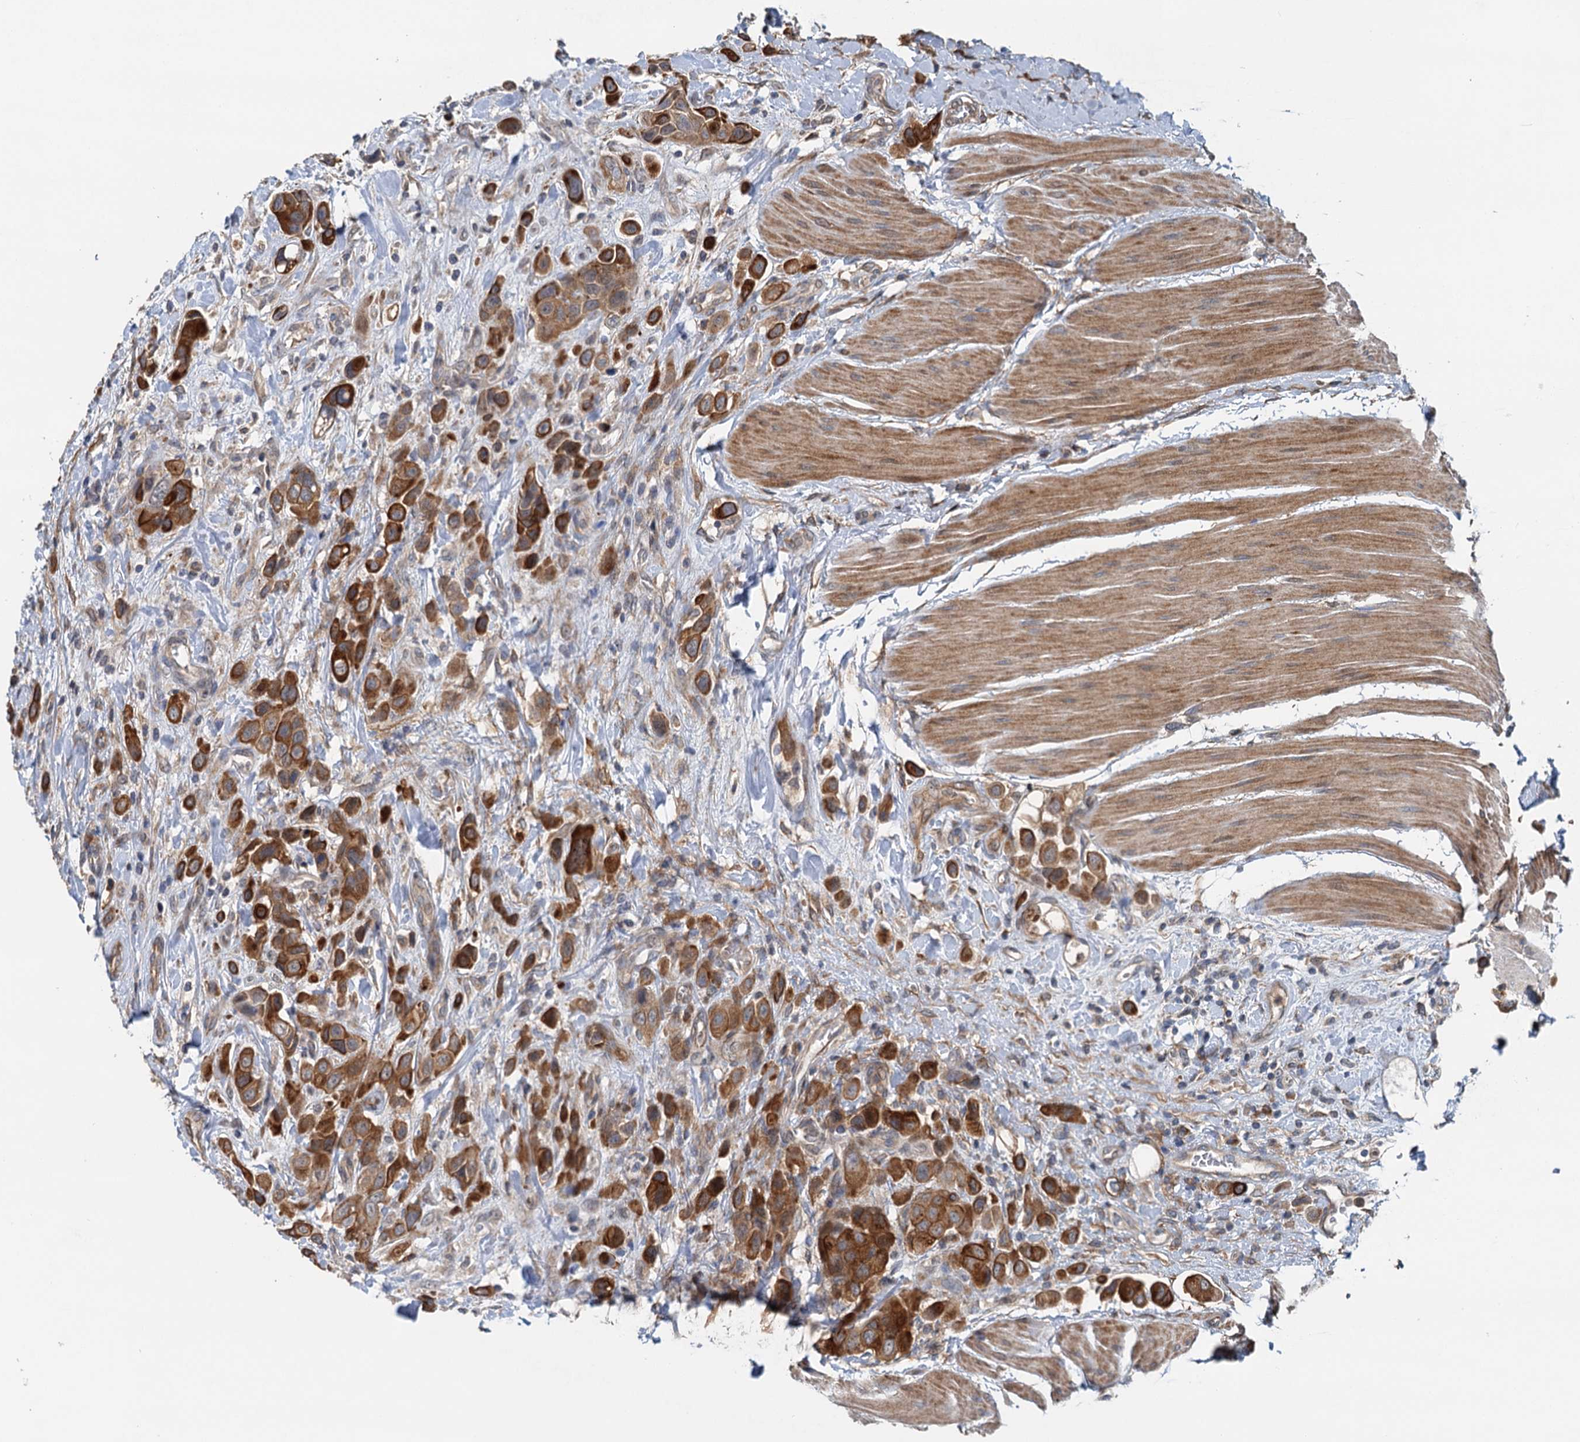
{"staining": {"intensity": "strong", "quantity": ">75%", "location": "cytoplasmic/membranous"}, "tissue": "urothelial cancer", "cell_type": "Tumor cells", "image_type": "cancer", "snomed": [{"axis": "morphology", "description": "Urothelial carcinoma, High grade"}, {"axis": "topography", "description": "Urinary bladder"}], "caption": "Approximately >75% of tumor cells in high-grade urothelial carcinoma show strong cytoplasmic/membranous protein expression as visualized by brown immunohistochemical staining.", "gene": "LRRK2", "patient": {"sex": "male", "age": 50}}